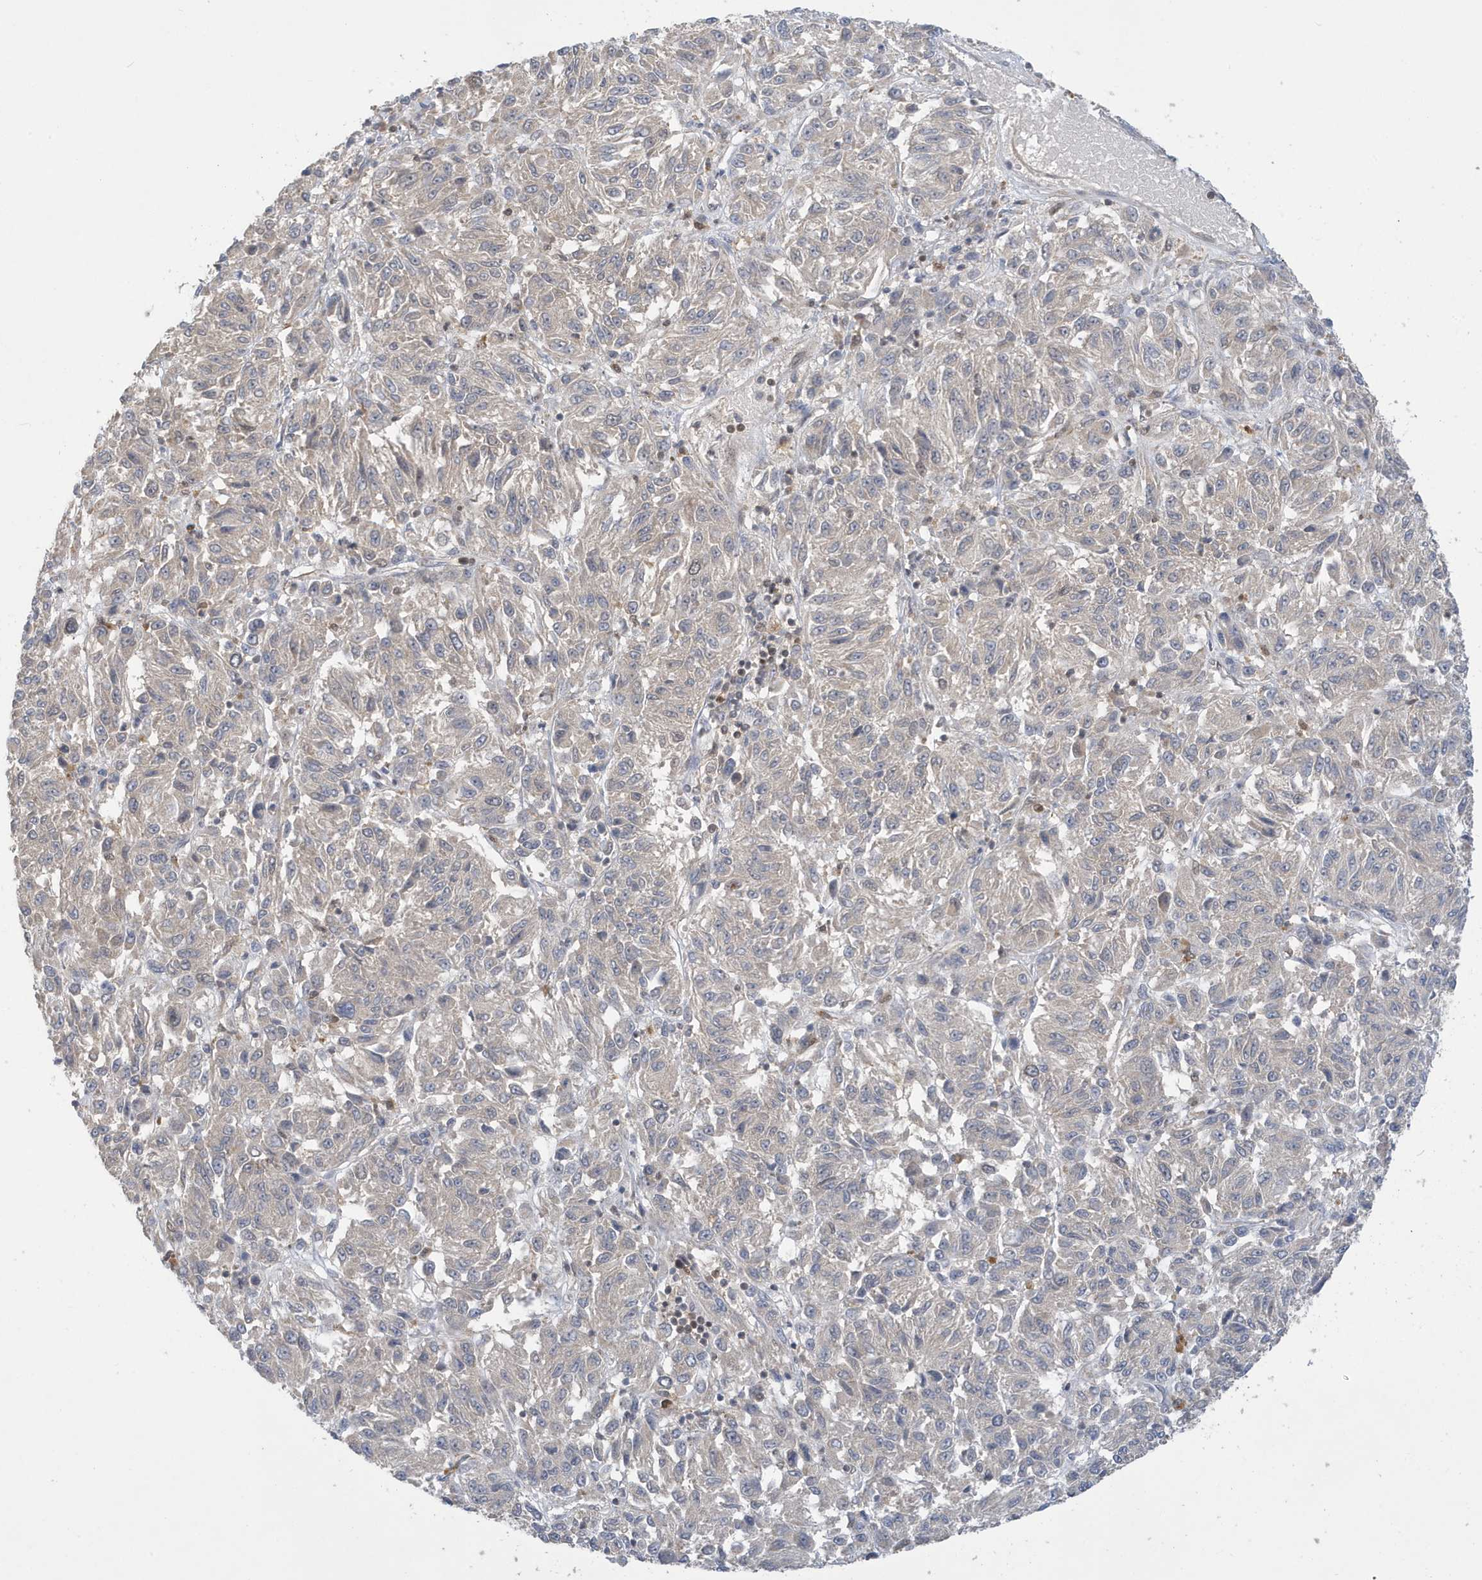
{"staining": {"intensity": "negative", "quantity": "none", "location": "none"}, "tissue": "melanoma", "cell_type": "Tumor cells", "image_type": "cancer", "snomed": [{"axis": "morphology", "description": "Malignant melanoma, Metastatic site"}, {"axis": "topography", "description": "Lung"}], "caption": "Malignant melanoma (metastatic site) stained for a protein using immunohistochemistry reveals no expression tumor cells.", "gene": "NCOA7", "patient": {"sex": "male", "age": 64}}